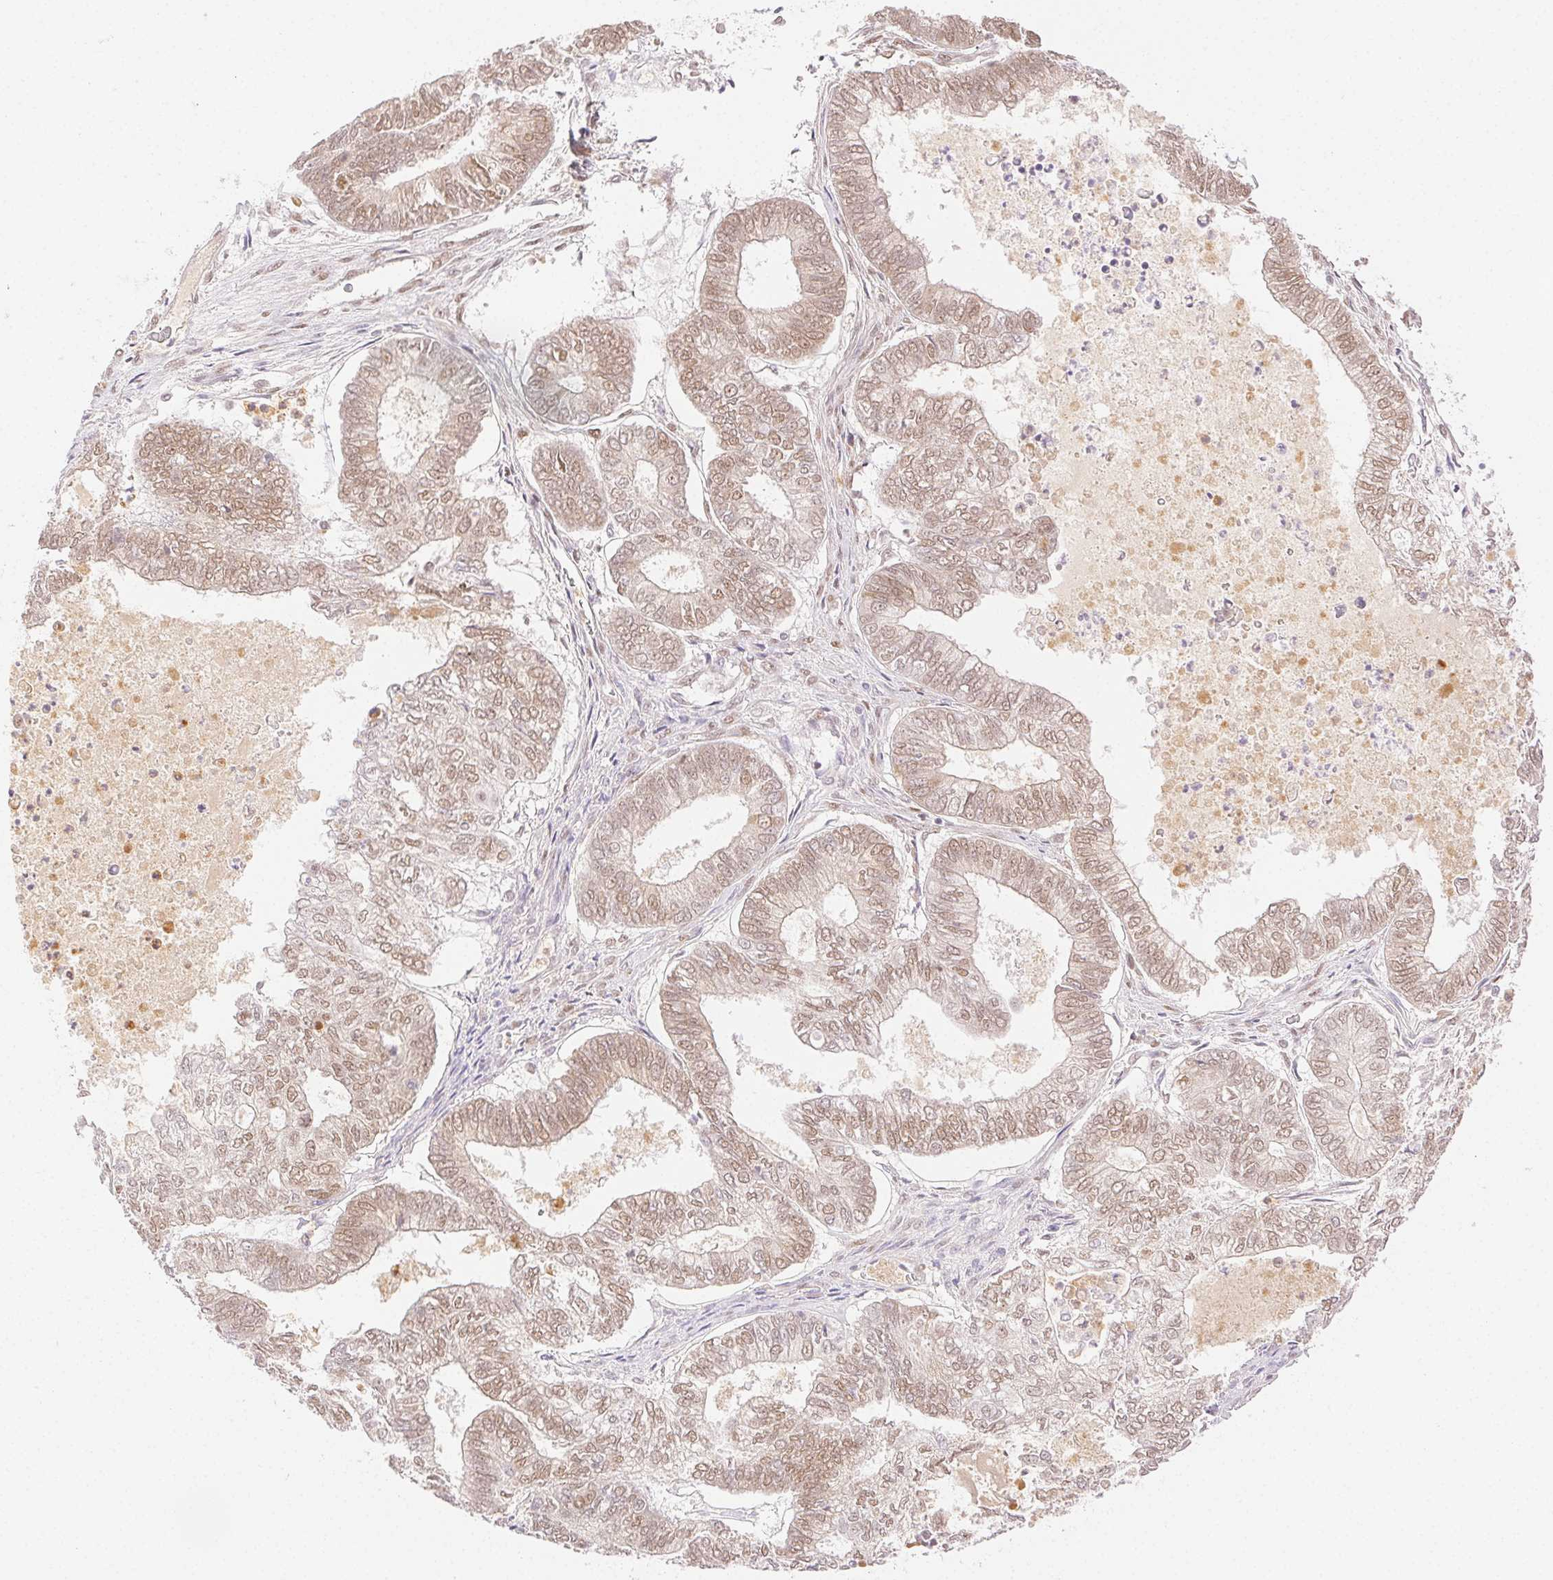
{"staining": {"intensity": "moderate", "quantity": ">75%", "location": "nuclear"}, "tissue": "ovarian cancer", "cell_type": "Tumor cells", "image_type": "cancer", "snomed": [{"axis": "morphology", "description": "Carcinoma, endometroid"}, {"axis": "topography", "description": "Ovary"}], "caption": "Ovarian cancer (endometroid carcinoma) stained with a brown dye exhibits moderate nuclear positive expression in about >75% of tumor cells.", "gene": "H2AZ2", "patient": {"sex": "female", "age": 64}}